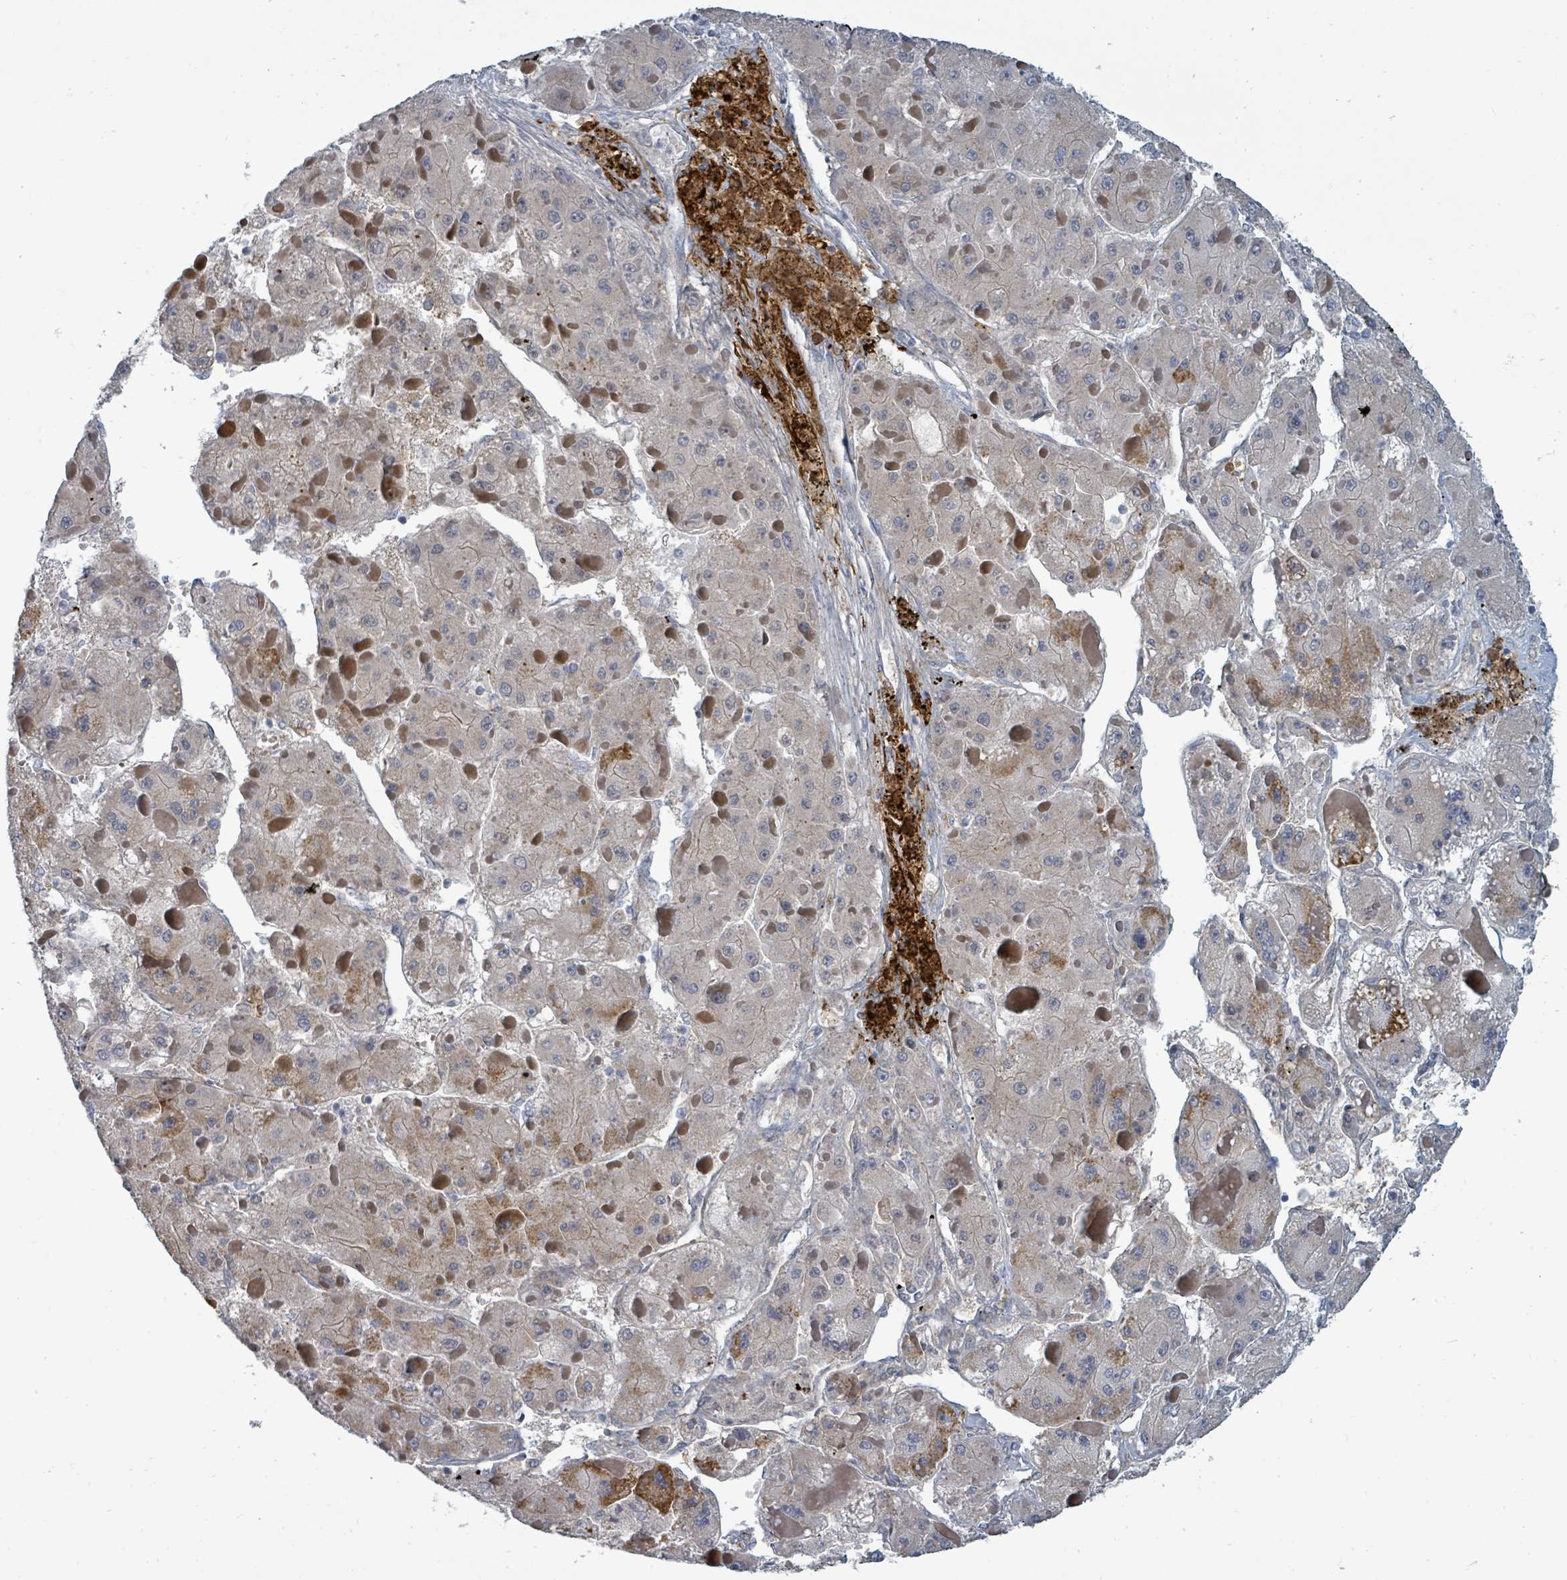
{"staining": {"intensity": "moderate", "quantity": "<25%", "location": "cytoplasmic/membranous"}, "tissue": "liver cancer", "cell_type": "Tumor cells", "image_type": "cancer", "snomed": [{"axis": "morphology", "description": "Carcinoma, Hepatocellular, NOS"}, {"axis": "topography", "description": "Liver"}], "caption": "Immunohistochemical staining of human liver cancer (hepatocellular carcinoma) exhibits low levels of moderate cytoplasmic/membranous protein expression in approximately <25% of tumor cells.", "gene": "TRDMT1", "patient": {"sex": "female", "age": 73}}